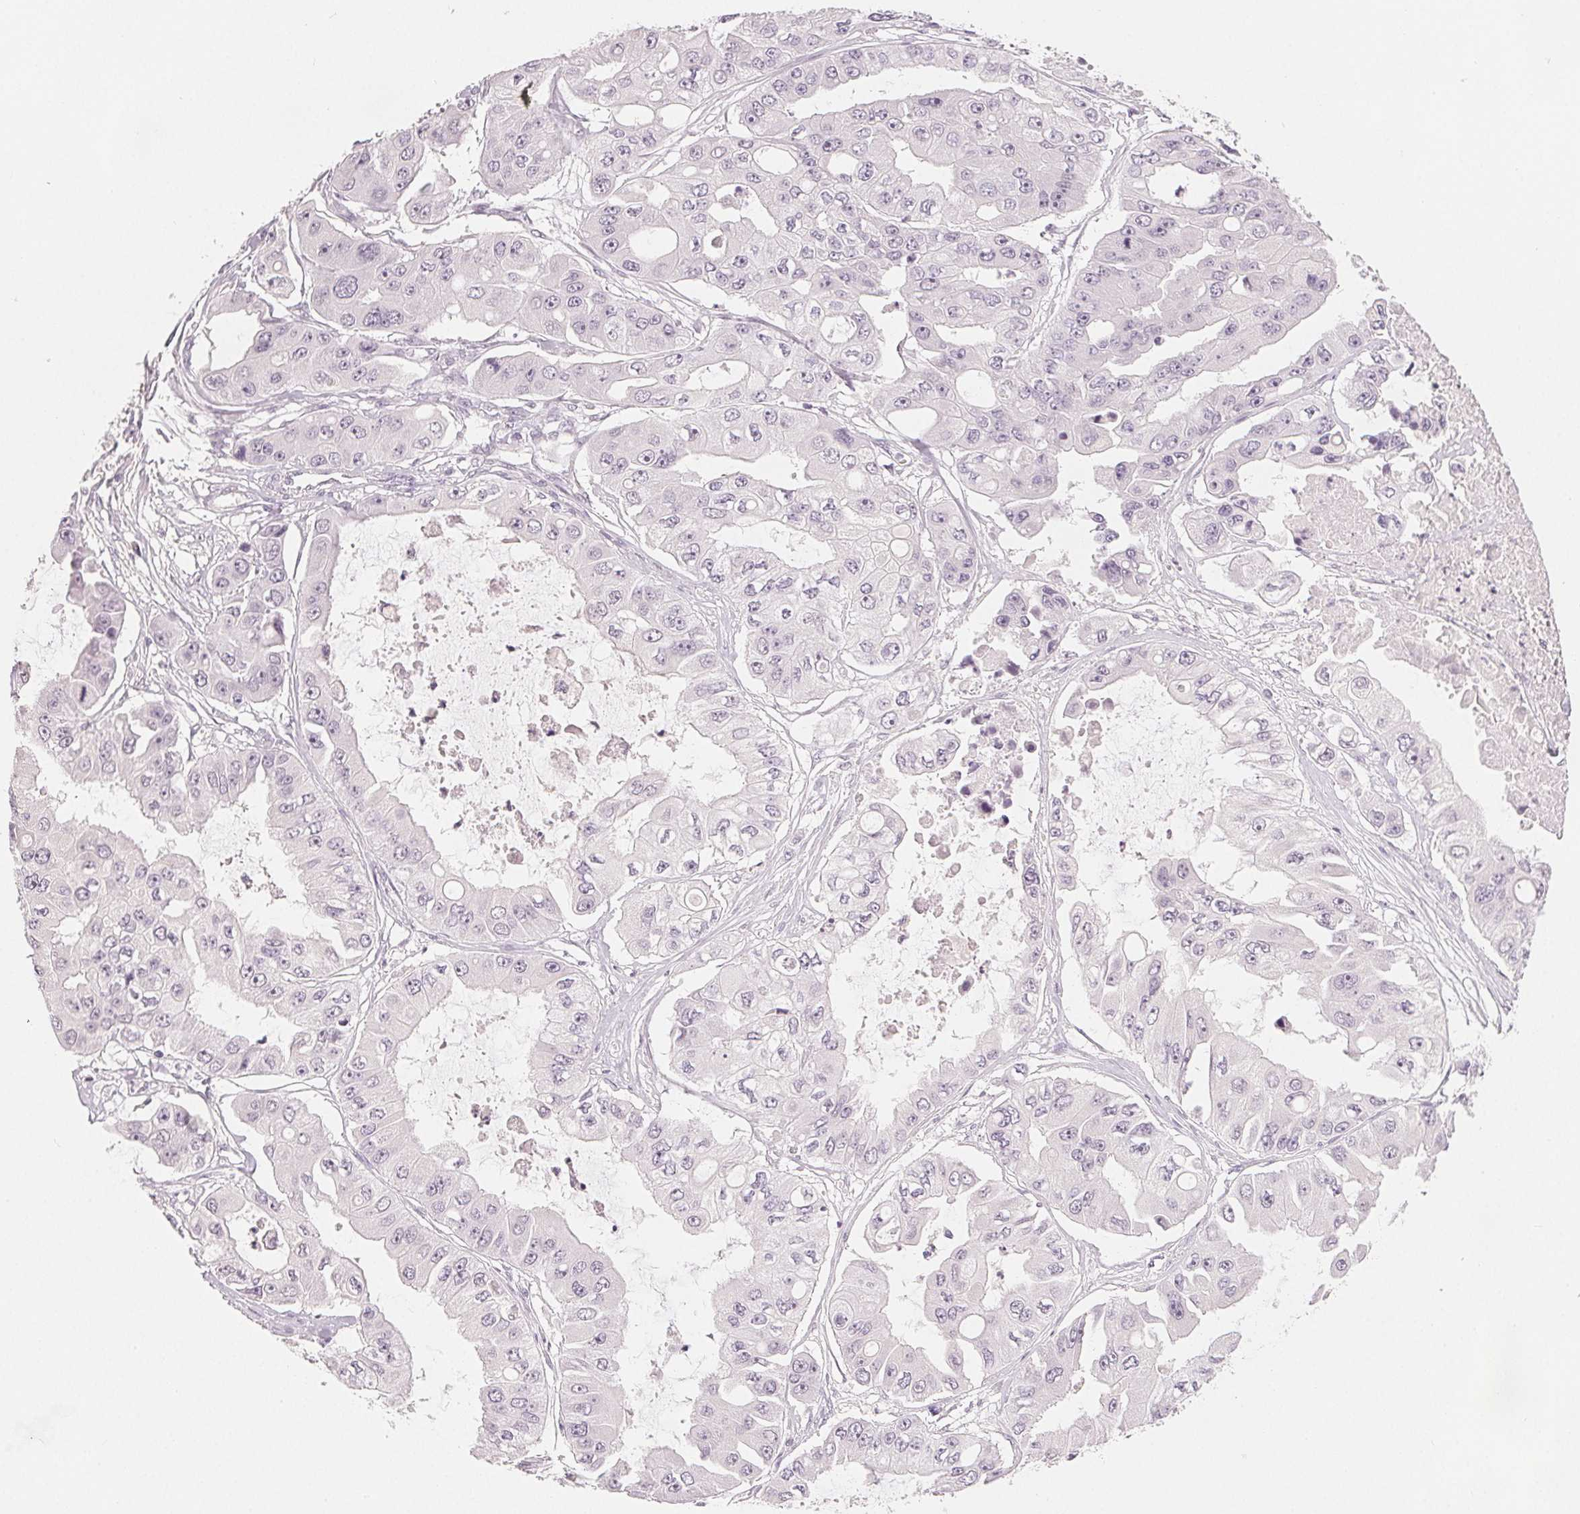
{"staining": {"intensity": "negative", "quantity": "none", "location": "none"}, "tissue": "ovarian cancer", "cell_type": "Tumor cells", "image_type": "cancer", "snomed": [{"axis": "morphology", "description": "Cystadenocarcinoma, serous, NOS"}, {"axis": "topography", "description": "Ovary"}], "caption": "Immunohistochemistry photomicrograph of neoplastic tissue: ovarian cancer (serous cystadenocarcinoma) stained with DAB (3,3'-diaminobenzidine) displays no significant protein staining in tumor cells.", "gene": "SLC27A5", "patient": {"sex": "female", "age": 56}}